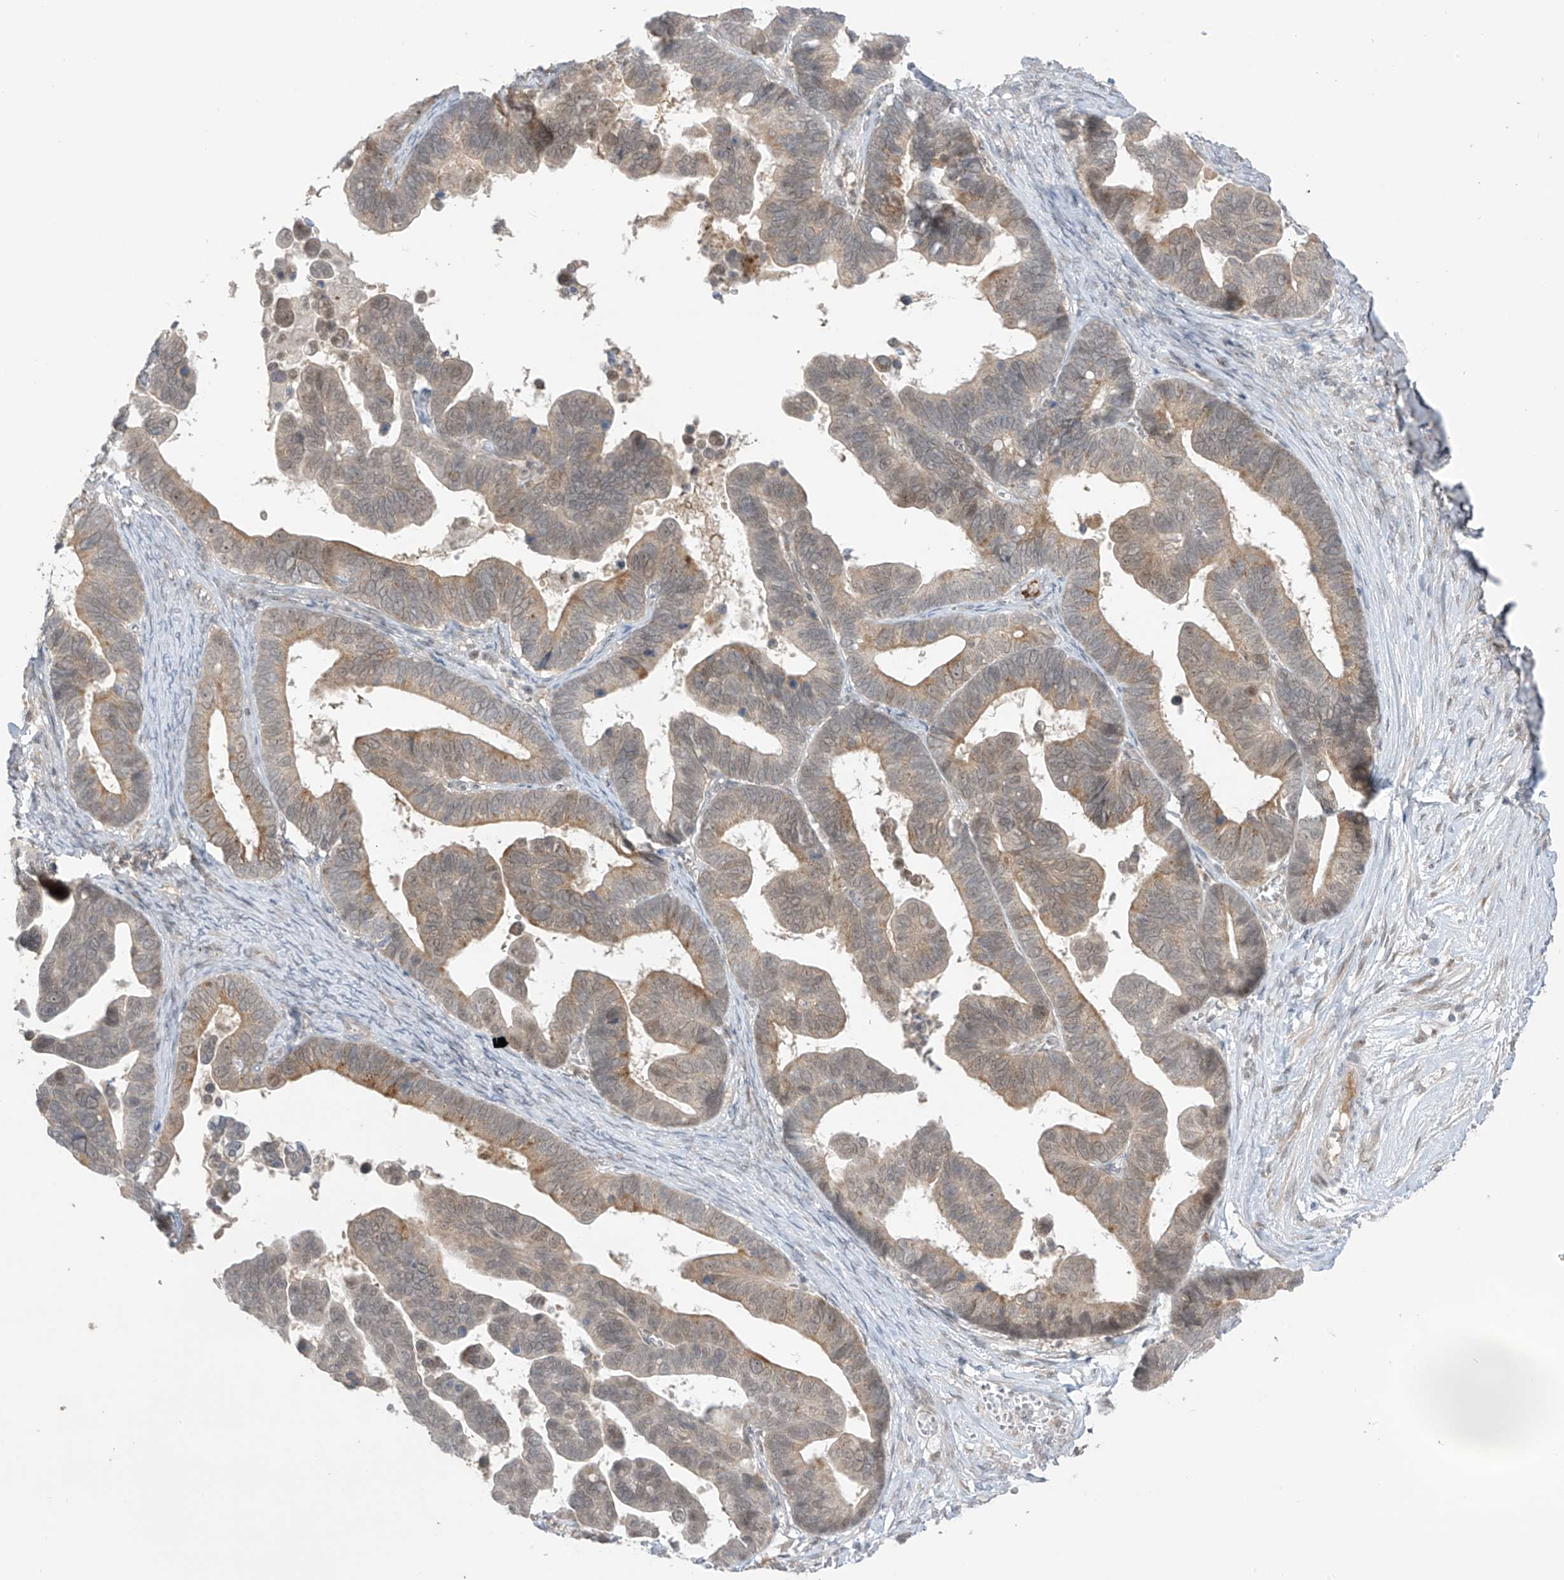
{"staining": {"intensity": "weak", "quantity": ">75%", "location": "cytoplasmic/membranous,nuclear"}, "tissue": "ovarian cancer", "cell_type": "Tumor cells", "image_type": "cancer", "snomed": [{"axis": "morphology", "description": "Cystadenocarcinoma, serous, NOS"}, {"axis": "topography", "description": "Ovary"}], "caption": "Protein staining displays weak cytoplasmic/membranous and nuclear staining in approximately >75% of tumor cells in ovarian cancer (serous cystadenocarcinoma).", "gene": "OGT", "patient": {"sex": "female", "age": 56}}